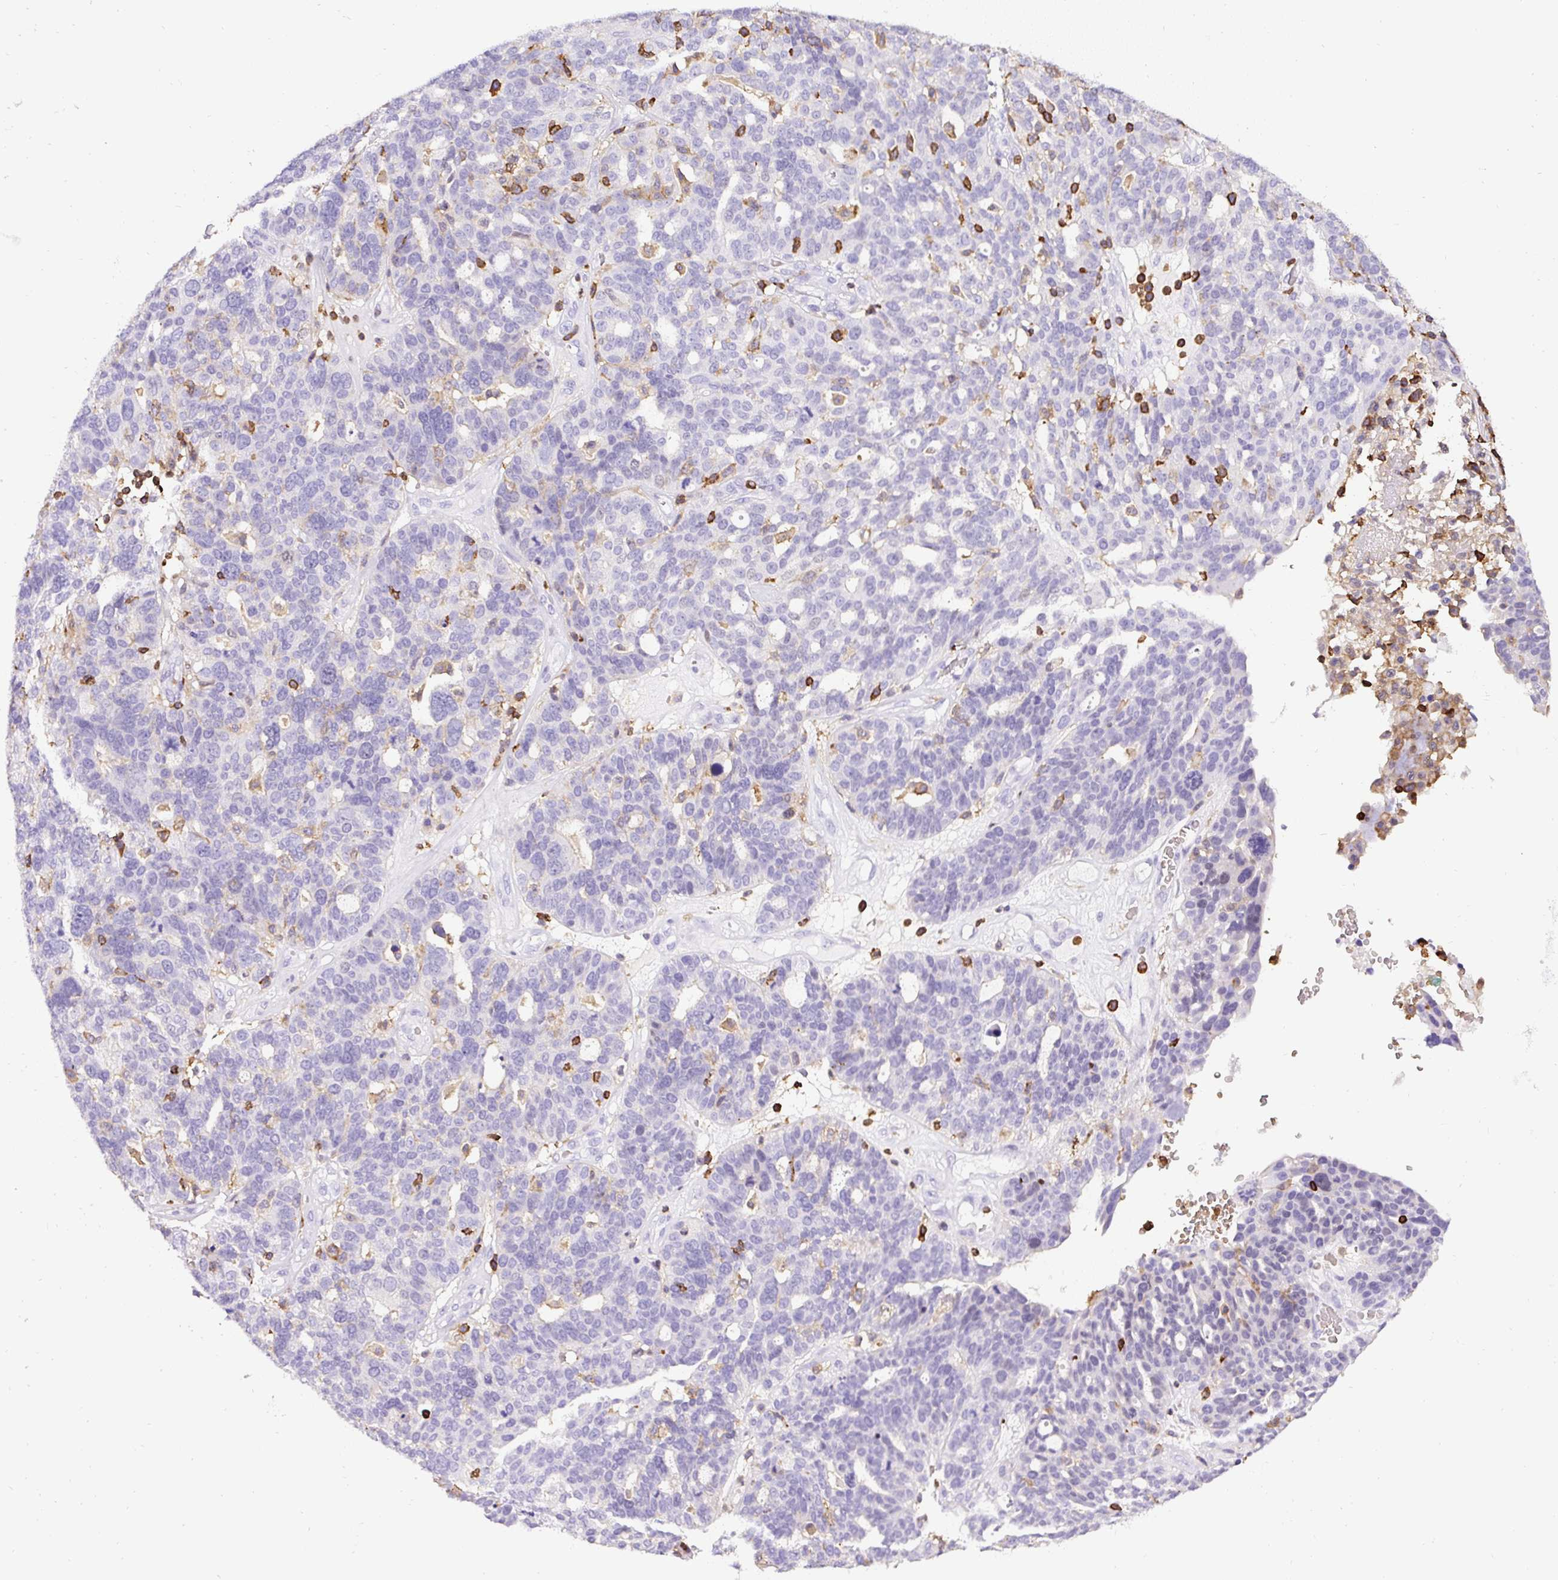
{"staining": {"intensity": "negative", "quantity": "none", "location": "none"}, "tissue": "ovarian cancer", "cell_type": "Tumor cells", "image_type": "cancer", "snomed": [{"axis": "morphology", "description": "Cystadenocarcinoma, serous, NOS"}, {"axis": "topography", "description": "Ovary"}], "caption": "An immunohistochemistry image of ovarian cancer is shown. There is no staining in tumor cells of ovarian cancer.", "gene": "FAM228B", "patient": {"sex": "female", "age": 59}}